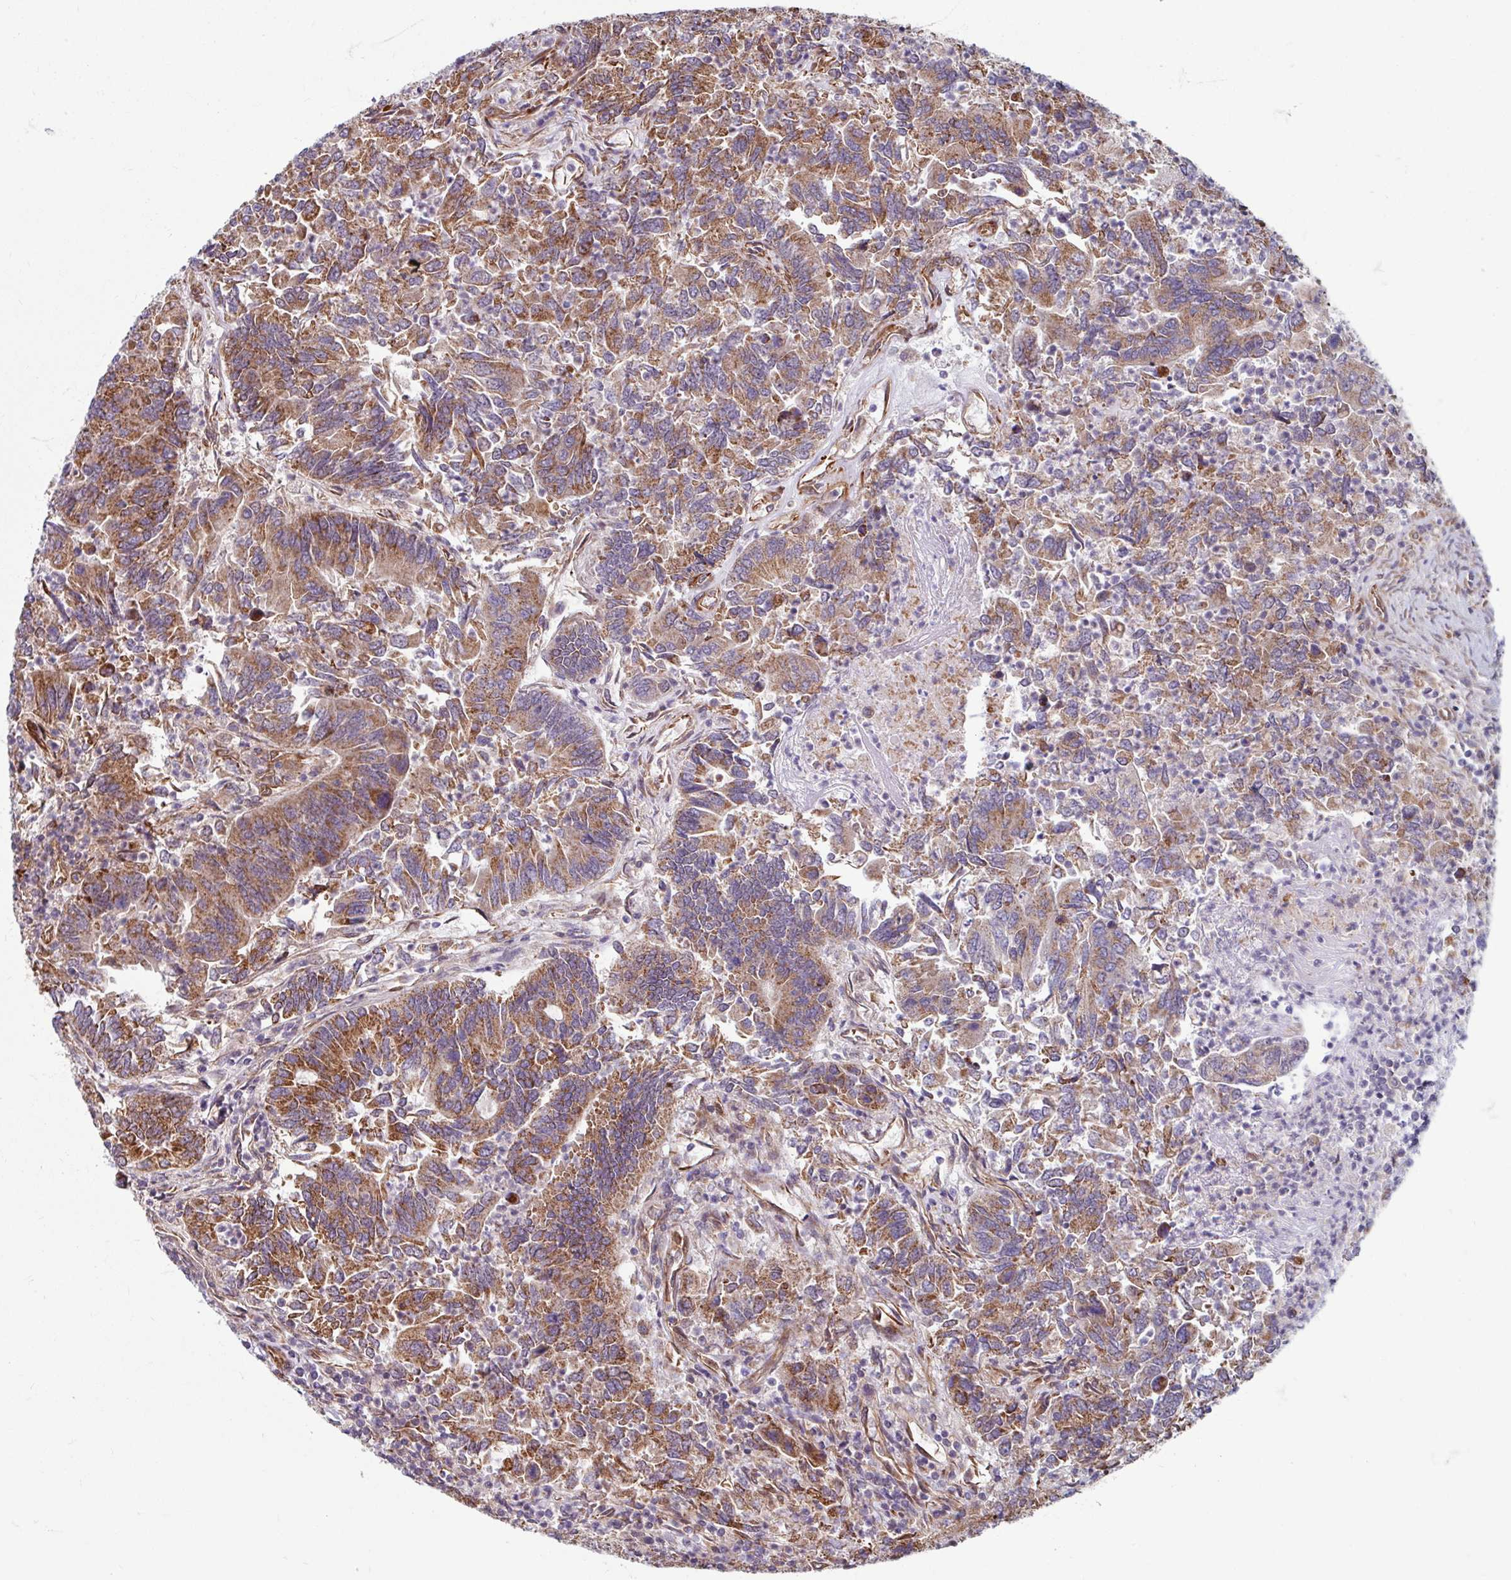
{"staining": {"intensity": "moderate", "quantity": ">75%", "location": "cytoplasmic/membranous"}, "tissue": "colorectal cancer", "cell_type": "Tumor cells", "image_type": "cancer", "snomed": [{"axis": "morphology", "description": "Adenocarcinoma, NOS"}, {"axis": "topography", "description": "Colon"}], "caption": "Immunohistochemical staining of colorectal cancer (adenocarcinoma) reveals medium levels of moderate cytoplasmic/membranous staining in about >75% of tumor cells.", "gene": "DAAM2", "patient": {"sex": "female", "age": 67}}